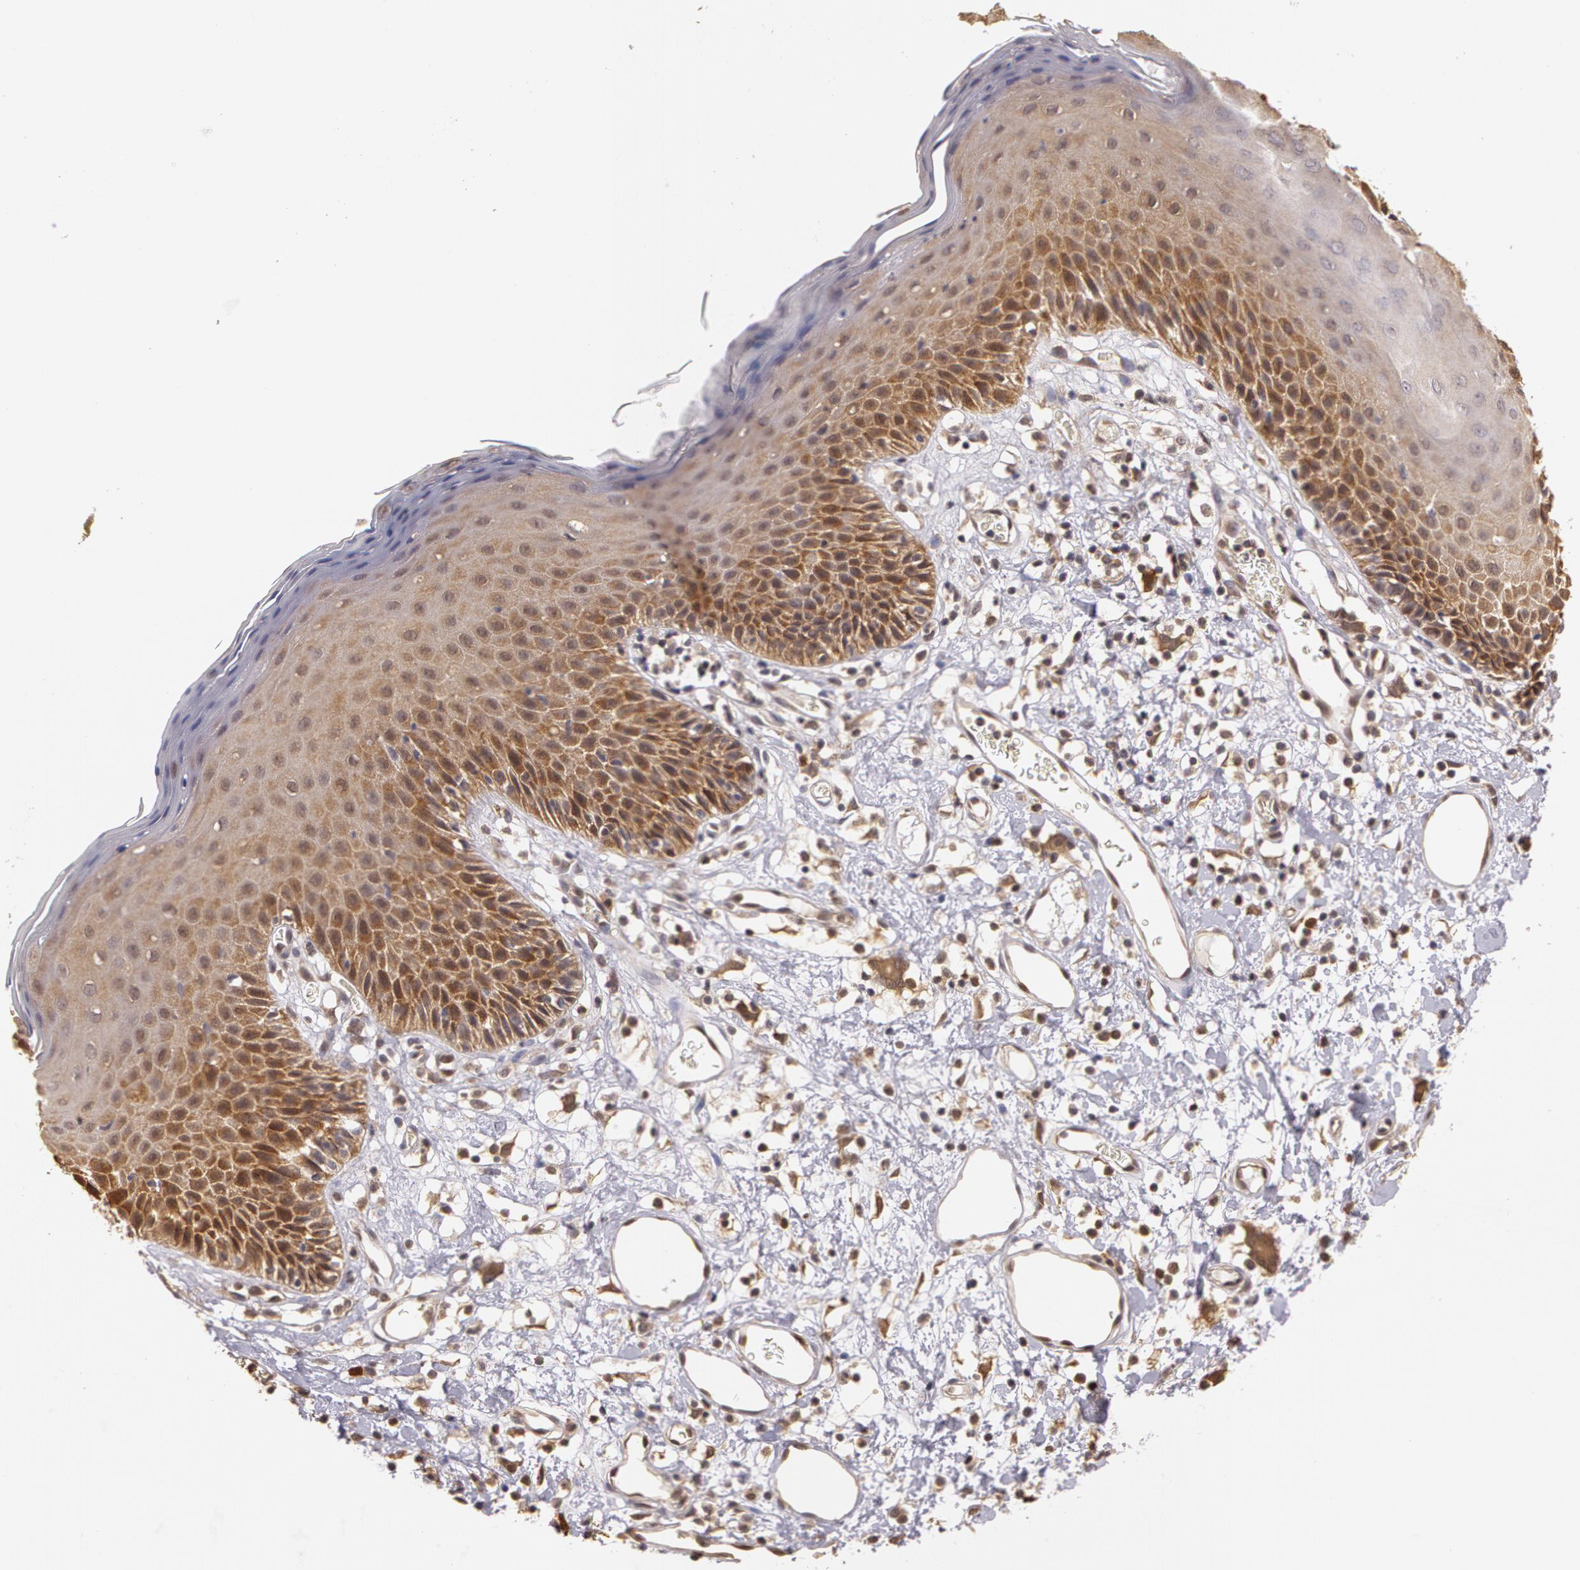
{"staining": {"intensity": "weak", "quantity": "<25%", "location": "cytoplasmic/membranous"}, "tissue": "skin", "cell_type": "Epidermal cells", "image_type": "normal", "snomed": [{"axis": "morphology", "description": "Normal tissue, NOS"}, {"axis": "topography", "description": "Vulva"}, {"axis": "topography", "description": "Peripheral nerve tissue"}], "caption": "An IHC photomicrograph of benign skin is shown. There is no staining in epidermal cells of skin. (Immunohistochemistry (ihc), brightfield microscopy, high magnification).", "gene": "AHSA1", "patient": {"sex": "female", "age": 68}}